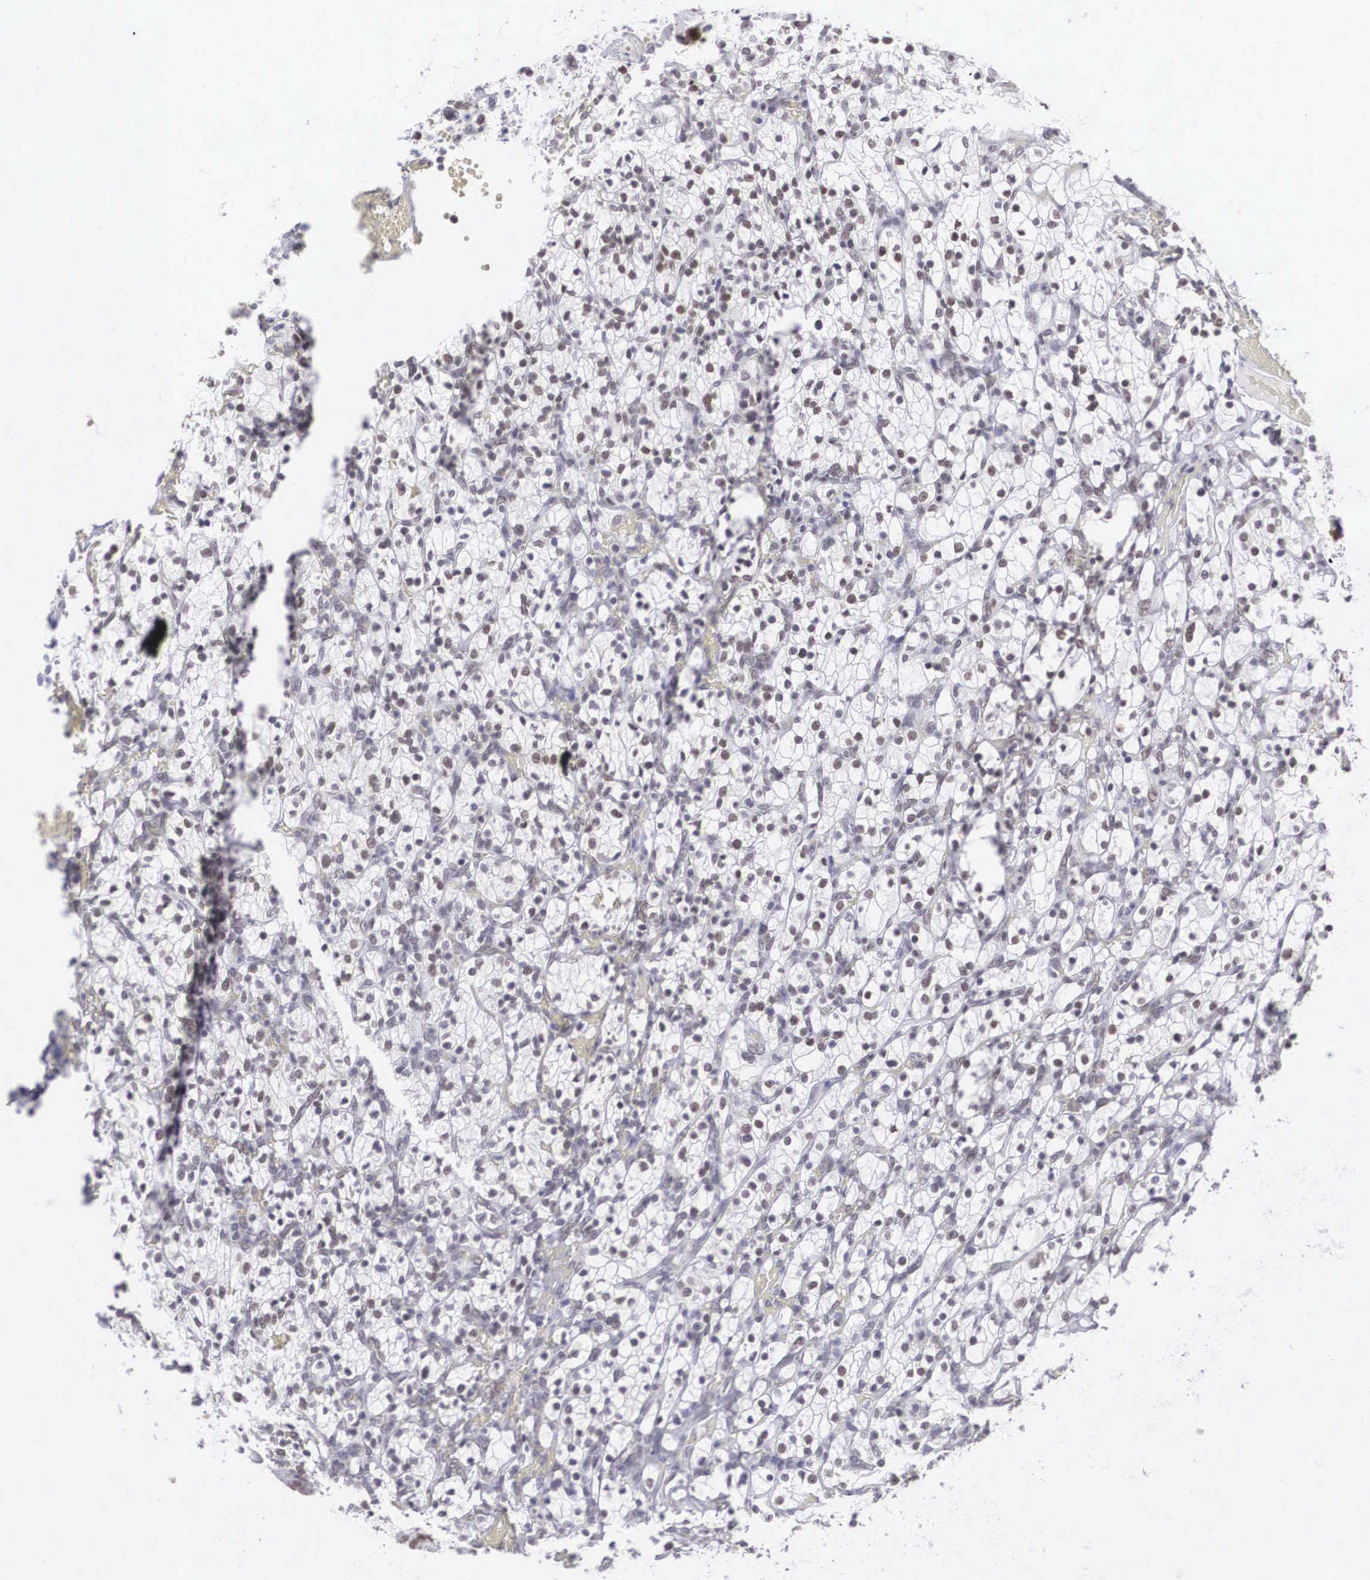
{"staining": {"intensity": "weak", "quantity": "25%-75%", "location": "nuclear"}, "tissue": "renal cancer", "cell_type": "Tumor cells", "image_type": "cancer", "snomed": [{"axis": "morphology", "description": "Adenocarcinoma, NOS"}, {"axis": "topography", "description": "Kidney"}], "caption": "A brown stain highlights weak nuclear staining of a protein in renal adenocarcinoma tumor cells.", "gene": "CSTF2", "patient": {"sex": "female", "age": 83}}